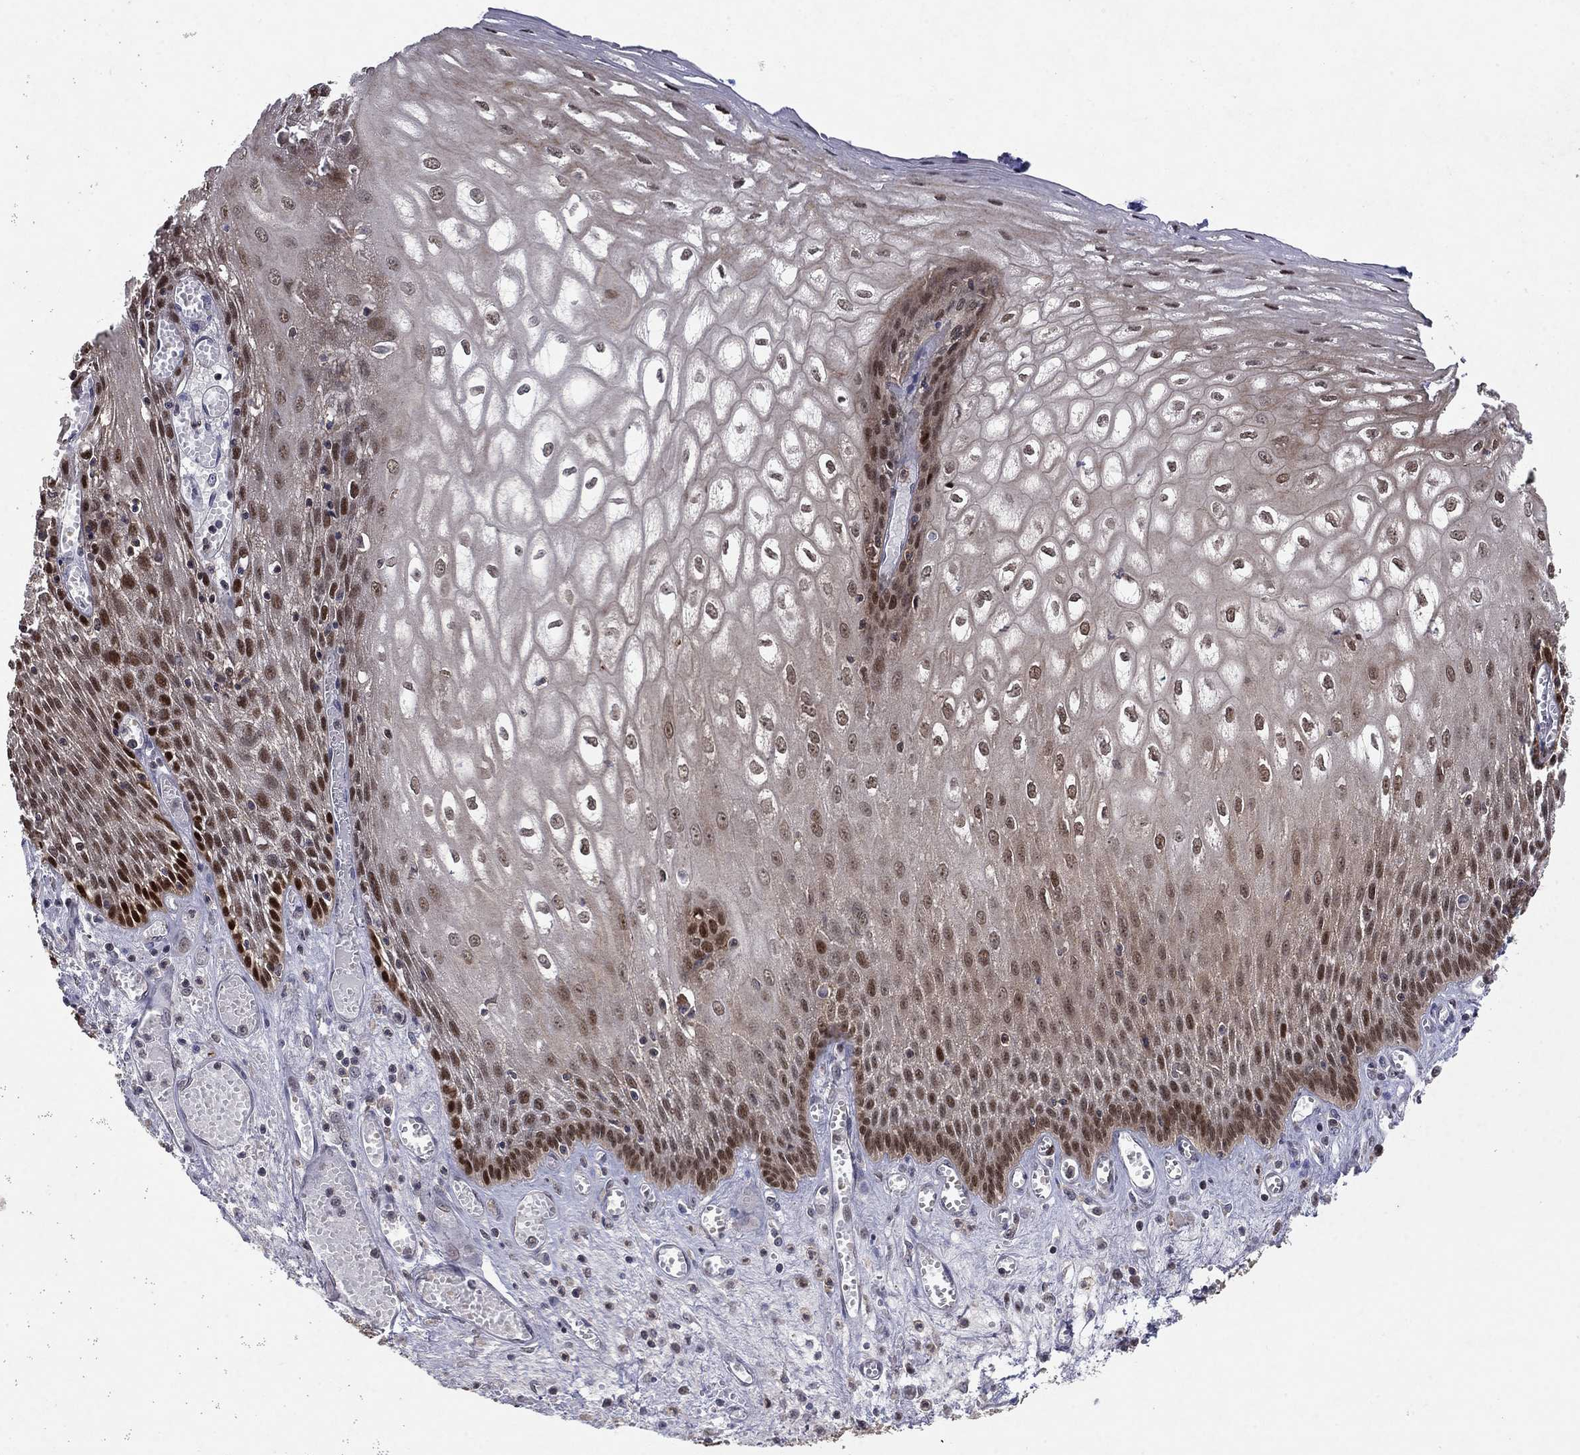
{"staining": {"intensity": "weak", "quantity": ">75%", "location": "cytoplasmic/membranous,nuclear"}, "tissue": "esophagus", "cell_type": "Squamous epithelial cells", "image_type": "normal", "snomed": [{"axis": "morphology", "description": "Normal tissue, NOS"}, {"axis": "topography", "description": "Esophagus"}], "caption": "Immunohistochemical staining of normal human esophagus shows >75% levels of weak cytoplasmic/membranous,nuclear protein positivity in about >75% of squamous epithelial cells. (DAB (3,3'-diaminobenzidine) = brown stain, brightfield microscopy at high magnification).", "gene": "CCDC66", "patient": {"sex": "male", "age": 58}}